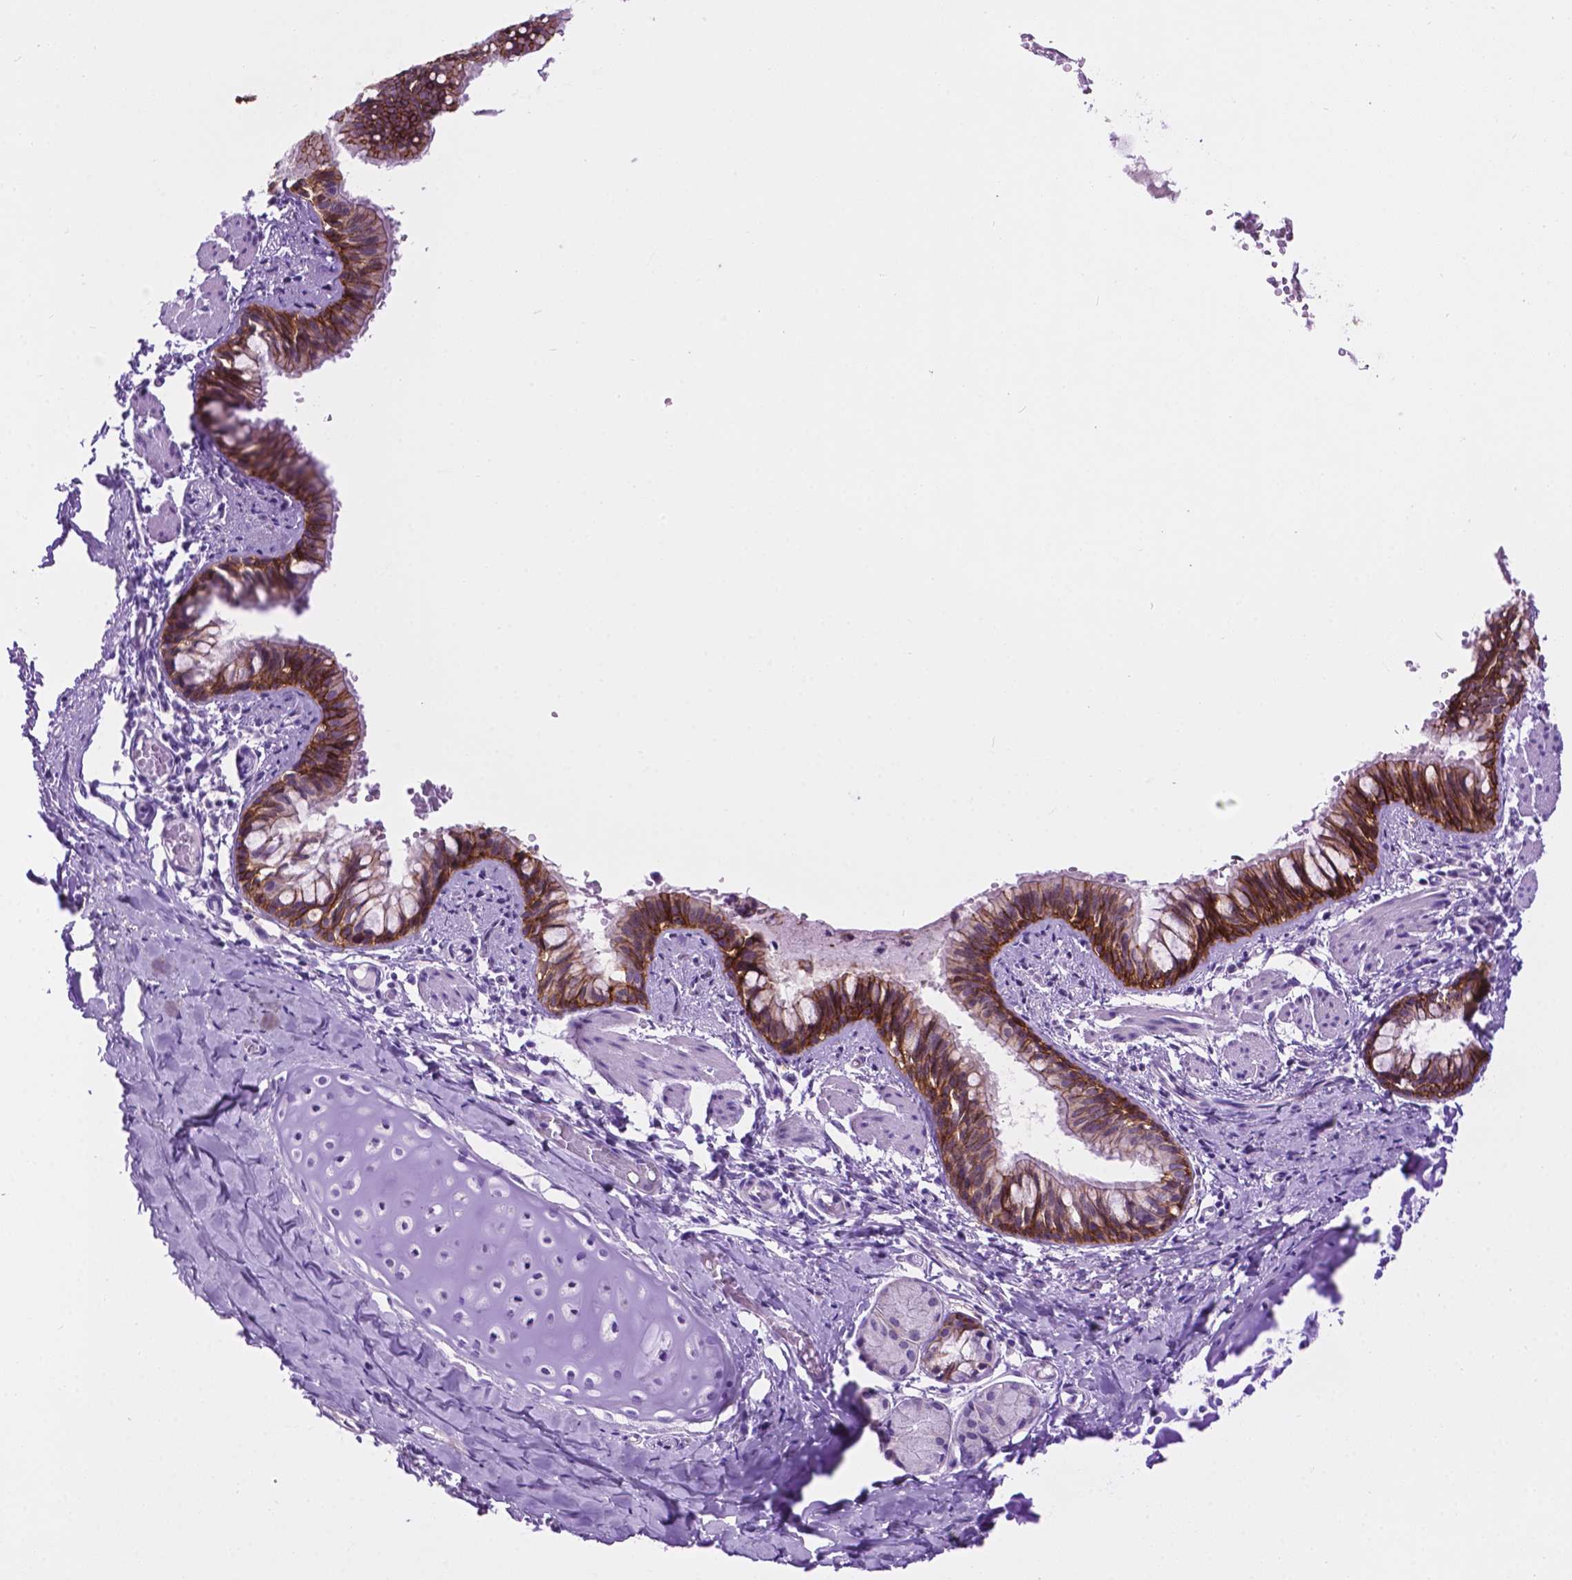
{"staining": {"intensity": "strong", "quantity": ">75%", "location": "cytoplasmic/membranous"}, "tissue": "bronchus", "cell_type": "Respiratory epithelial cells", "image_type": "normal", "snomed": [{"axis": "morphology", "description": "Normal tissue, NOS"}, {"axis": "topography", "description": "Bronchus"}], "caption": "Bronchus stained for a protein displays strong cytoplasmic/membranous positivity in respiratory epithelial cells. The staining was performed using DAB (3,3'-diaminobenzidine), with brown indicating positive protein expression. Nuclei are stained blue with hematoxylin.", "gene": "TACSTD2", "patient": {"sex": "male", "age": 1}}